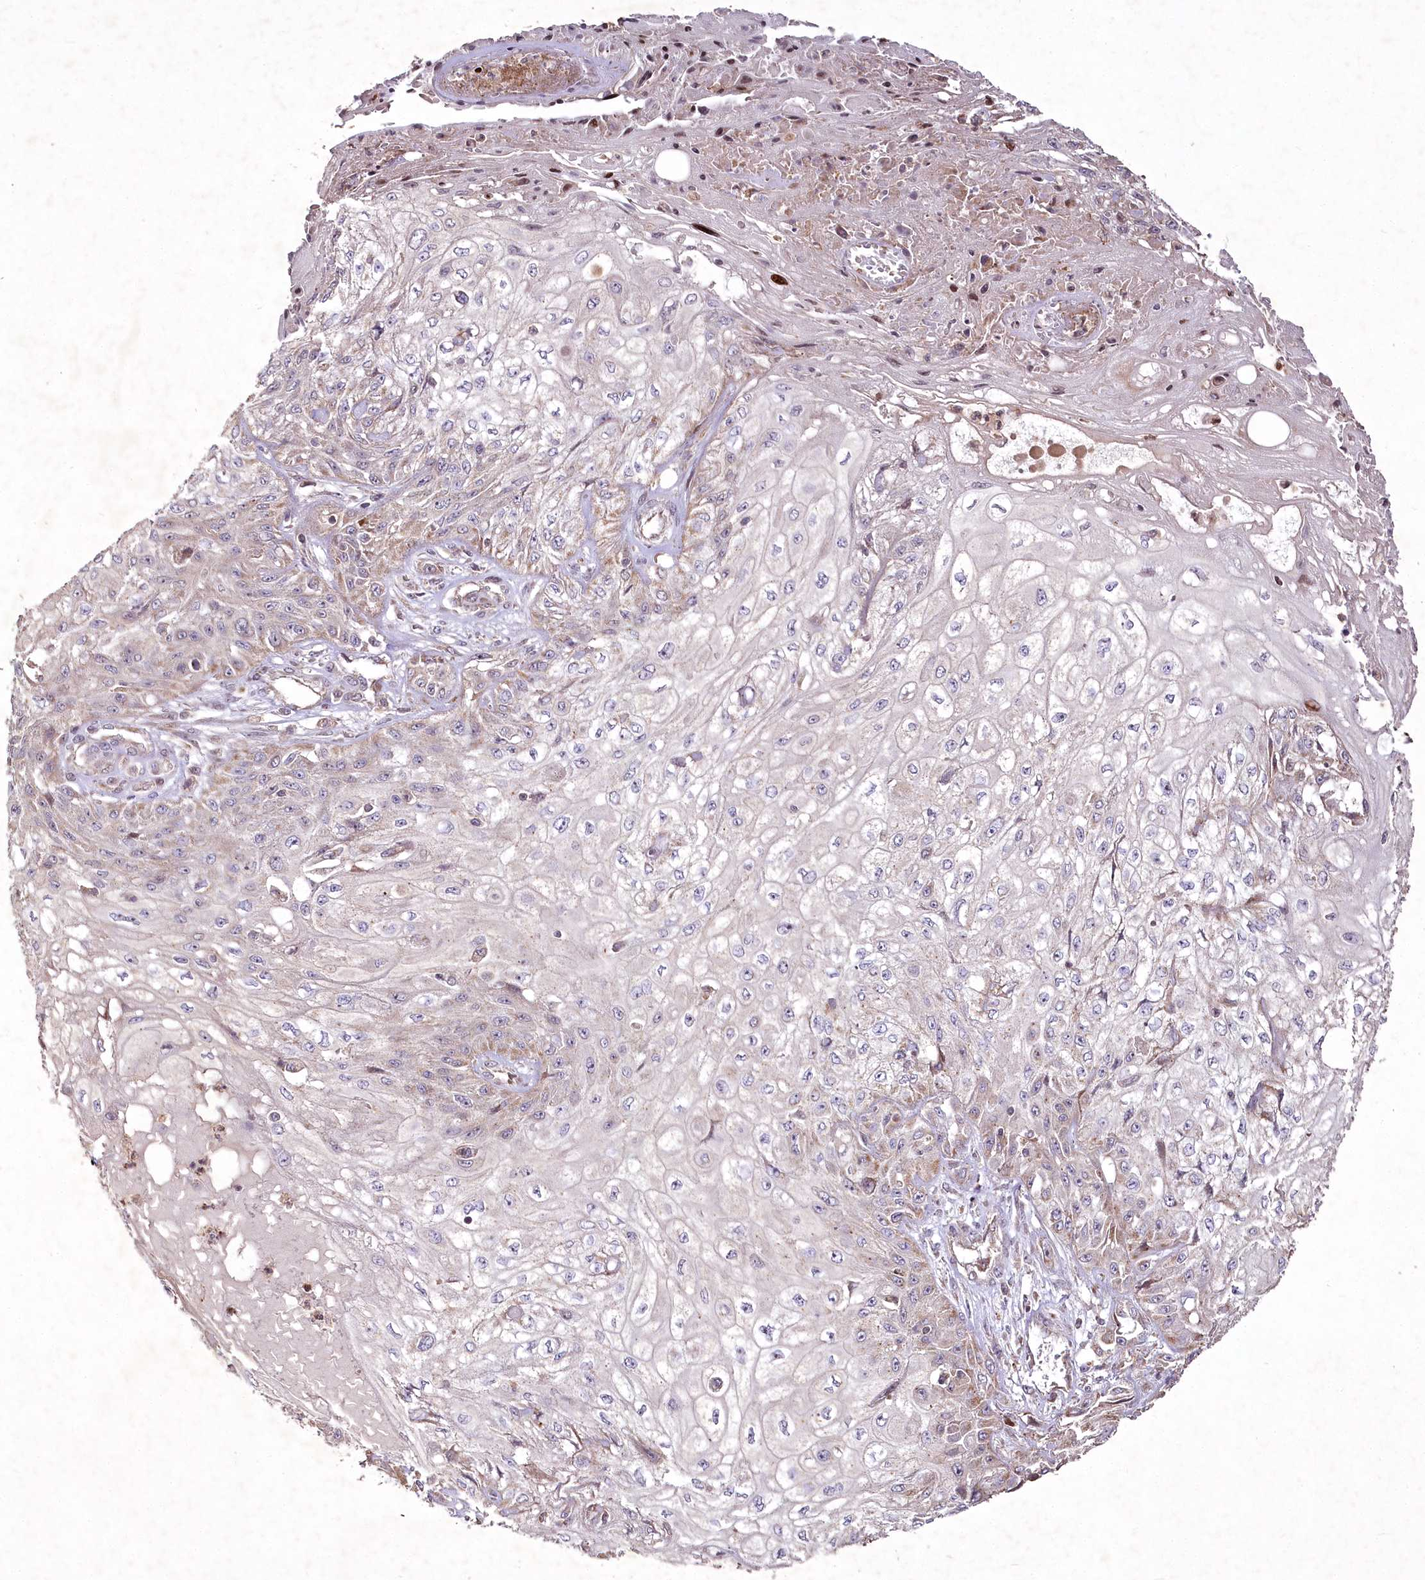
{"staining": {"intensity": "weak", "quantity": "25%-75%", "location": "cytoplasmic/membranous"}, "tissue": "skin cancer", "cell_type": "Tumor cells", "image_type": "cancer", "snomed": [{"axis": "morphology", "description": "Squamous cell carcinoma, NOS"}, {"axis": "morphology", "description": "Squamous cell carcinoma, metastatic, NOS"}, {"axis": "topography", "description": "Skin"}, {"axis": "topography", "description": "Lymph node"}], "caption": "Immunohistochemical staining of metastatic squamous cell carcinoma (skin) demonstrates weak cytoplasmic/membranous protein expression in about 25%-75% of tumor cells.", "gene": "PSTK", "patient": {"sex": "male", "age": 75}}